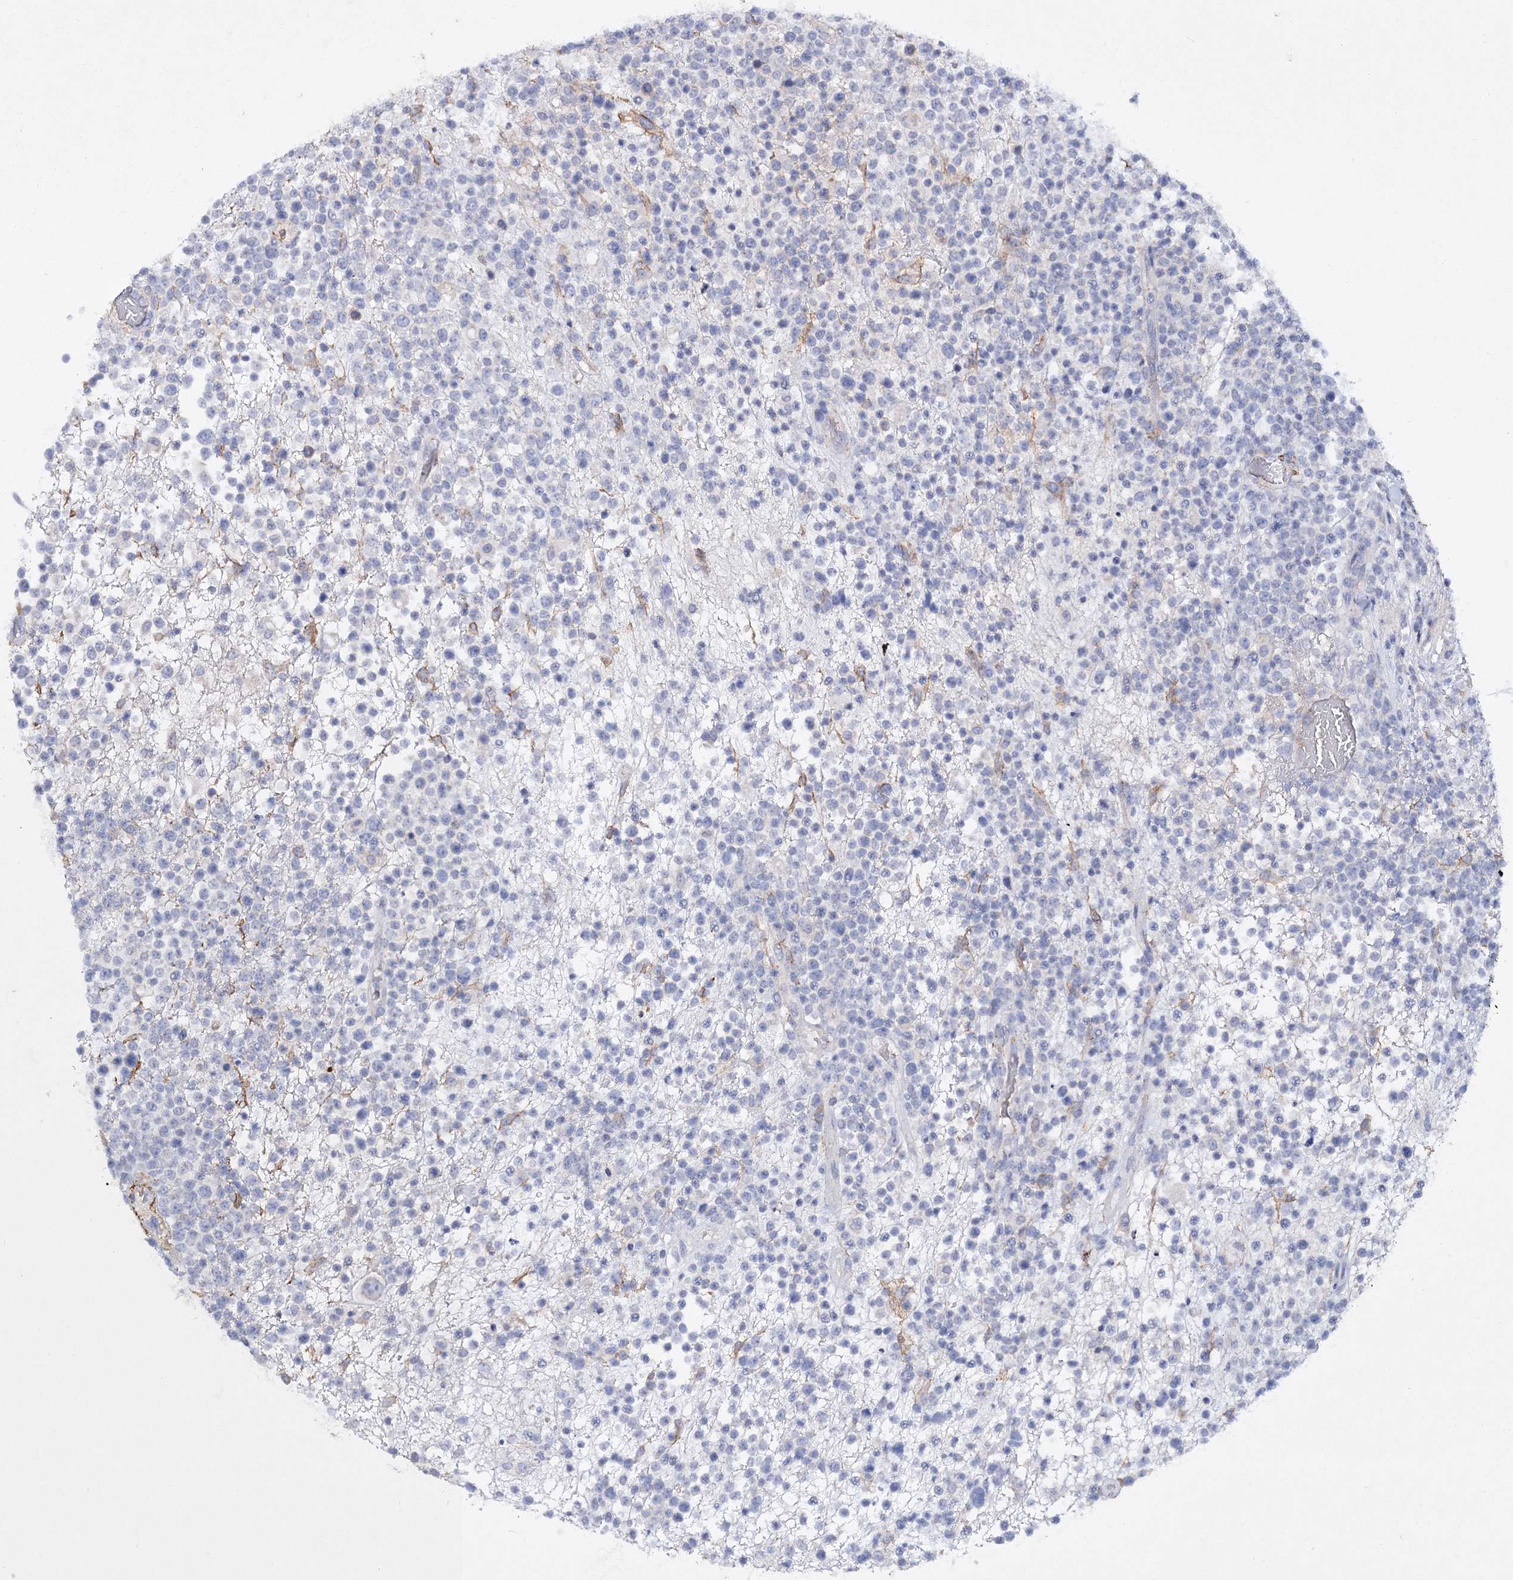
{"staining": {"intensity": "negative", "quantity": "none", "location": "none"}, "tissue": "lymphoma", "cell_type": "Tumor cells", "image_type": "cancer", "snomed": [{"axis": "morphology", "description": "Malignant lymphoma, non-Hodgkin's type, High grade"}, {"axis": "topography", "description": "Colon"}], "caption": "IHC photomicrograph of malignant lymphoma, non-Hodgkin's type (high-grade) stained for a protein (brown), which reveals no expression in tumor cells. (Stains: DAB immunohistochemistry (IHC) with hematoxylin counter stain, Microscopy: brightfield microscopy at high magnification).", "gene": "RTN2", "patient": {"sex": "female", "age": 53}}